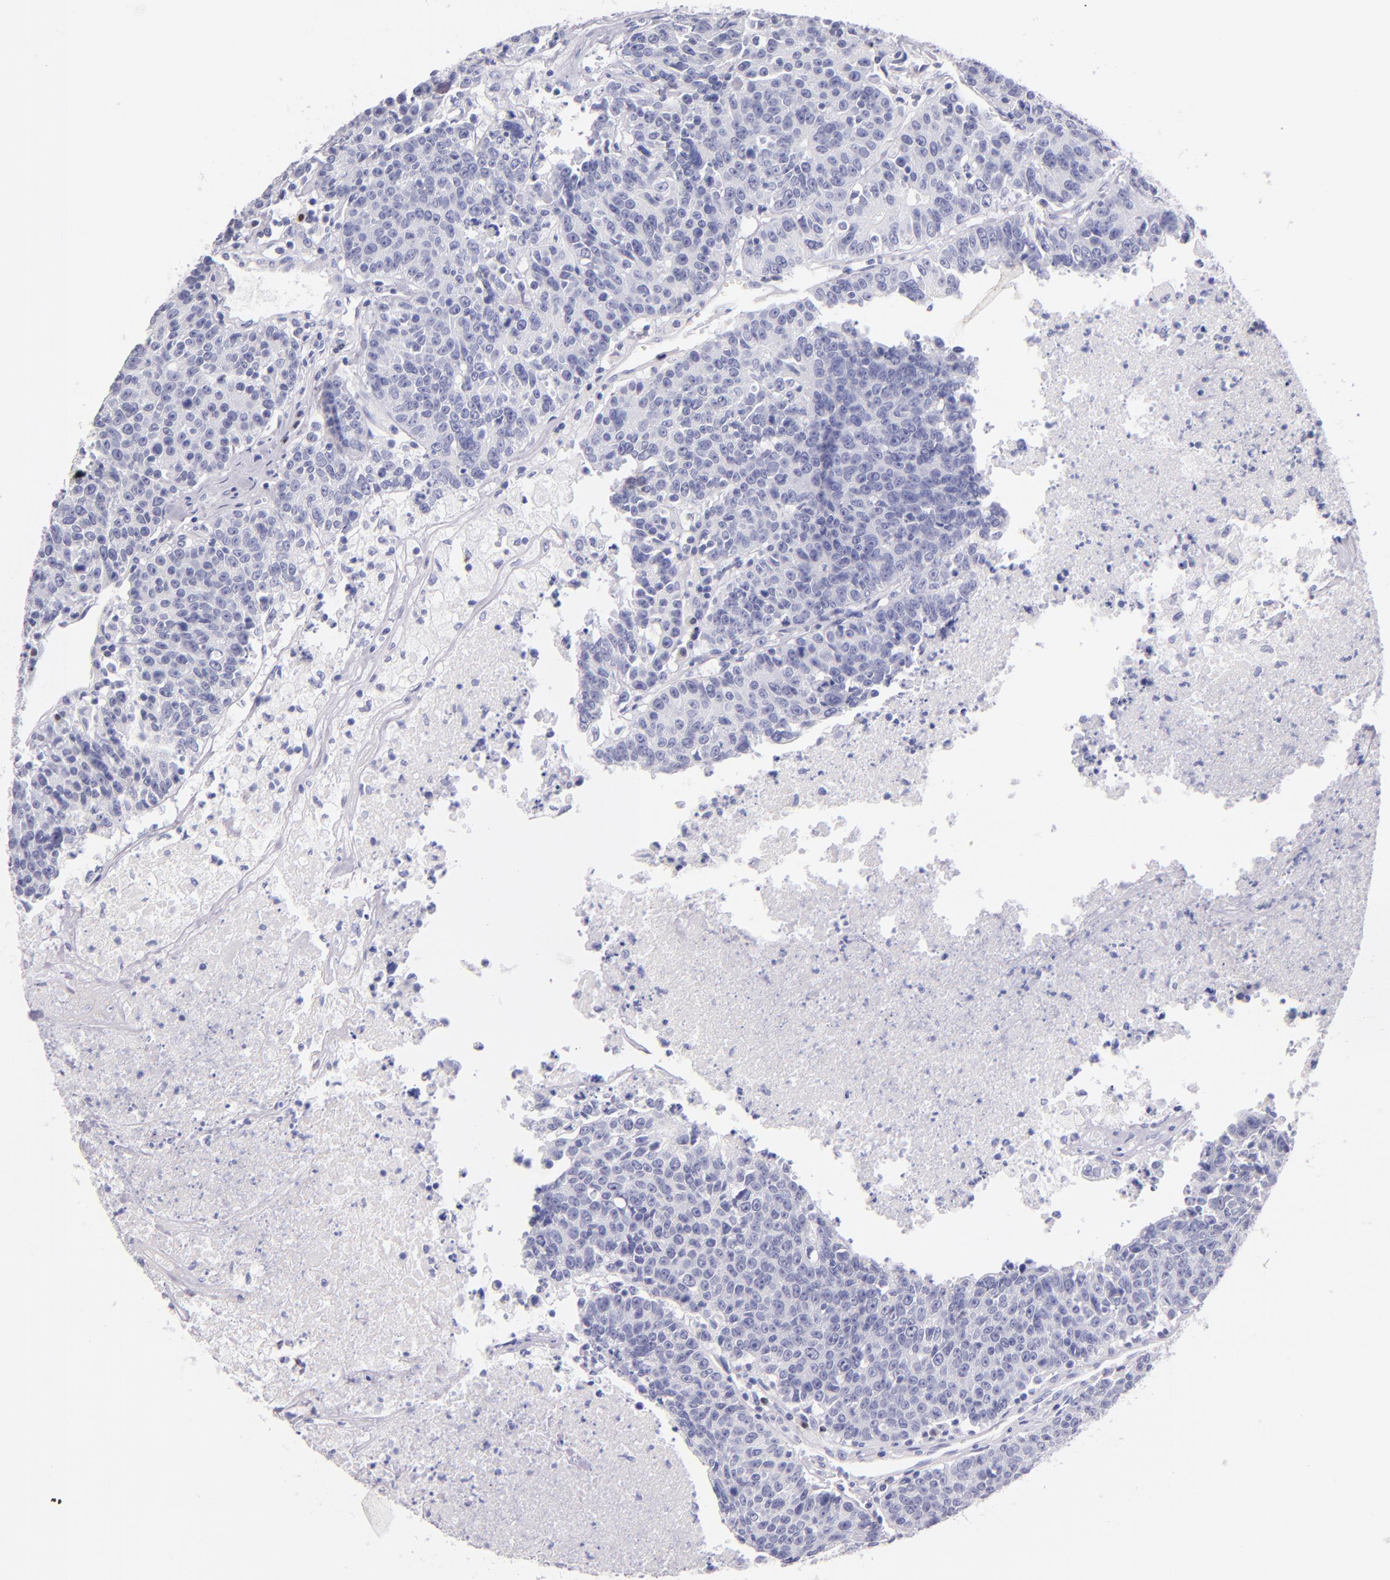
{"staining": {"intensity": "negative", "quantity": "none", "location": "none"}, "tissue": "colorectal cancer", "cell_type": "Tumor cells", "image_type": "cancer", "snomed": [{"axis": "morphology", "description": "Adenocarcinoma, NOS"}, {"axis": "topography", "description": "Colon"}], "caption": "This photomicrograph is of colorectal adenocarcinoma stained with immunohistochemistry (IHC) to label a protein in brown with the nuclei are counter-stained blue. There is no expression in tumor cells.", "gene": "IRF4", "patient": {"sex": "female", "age": 53}}